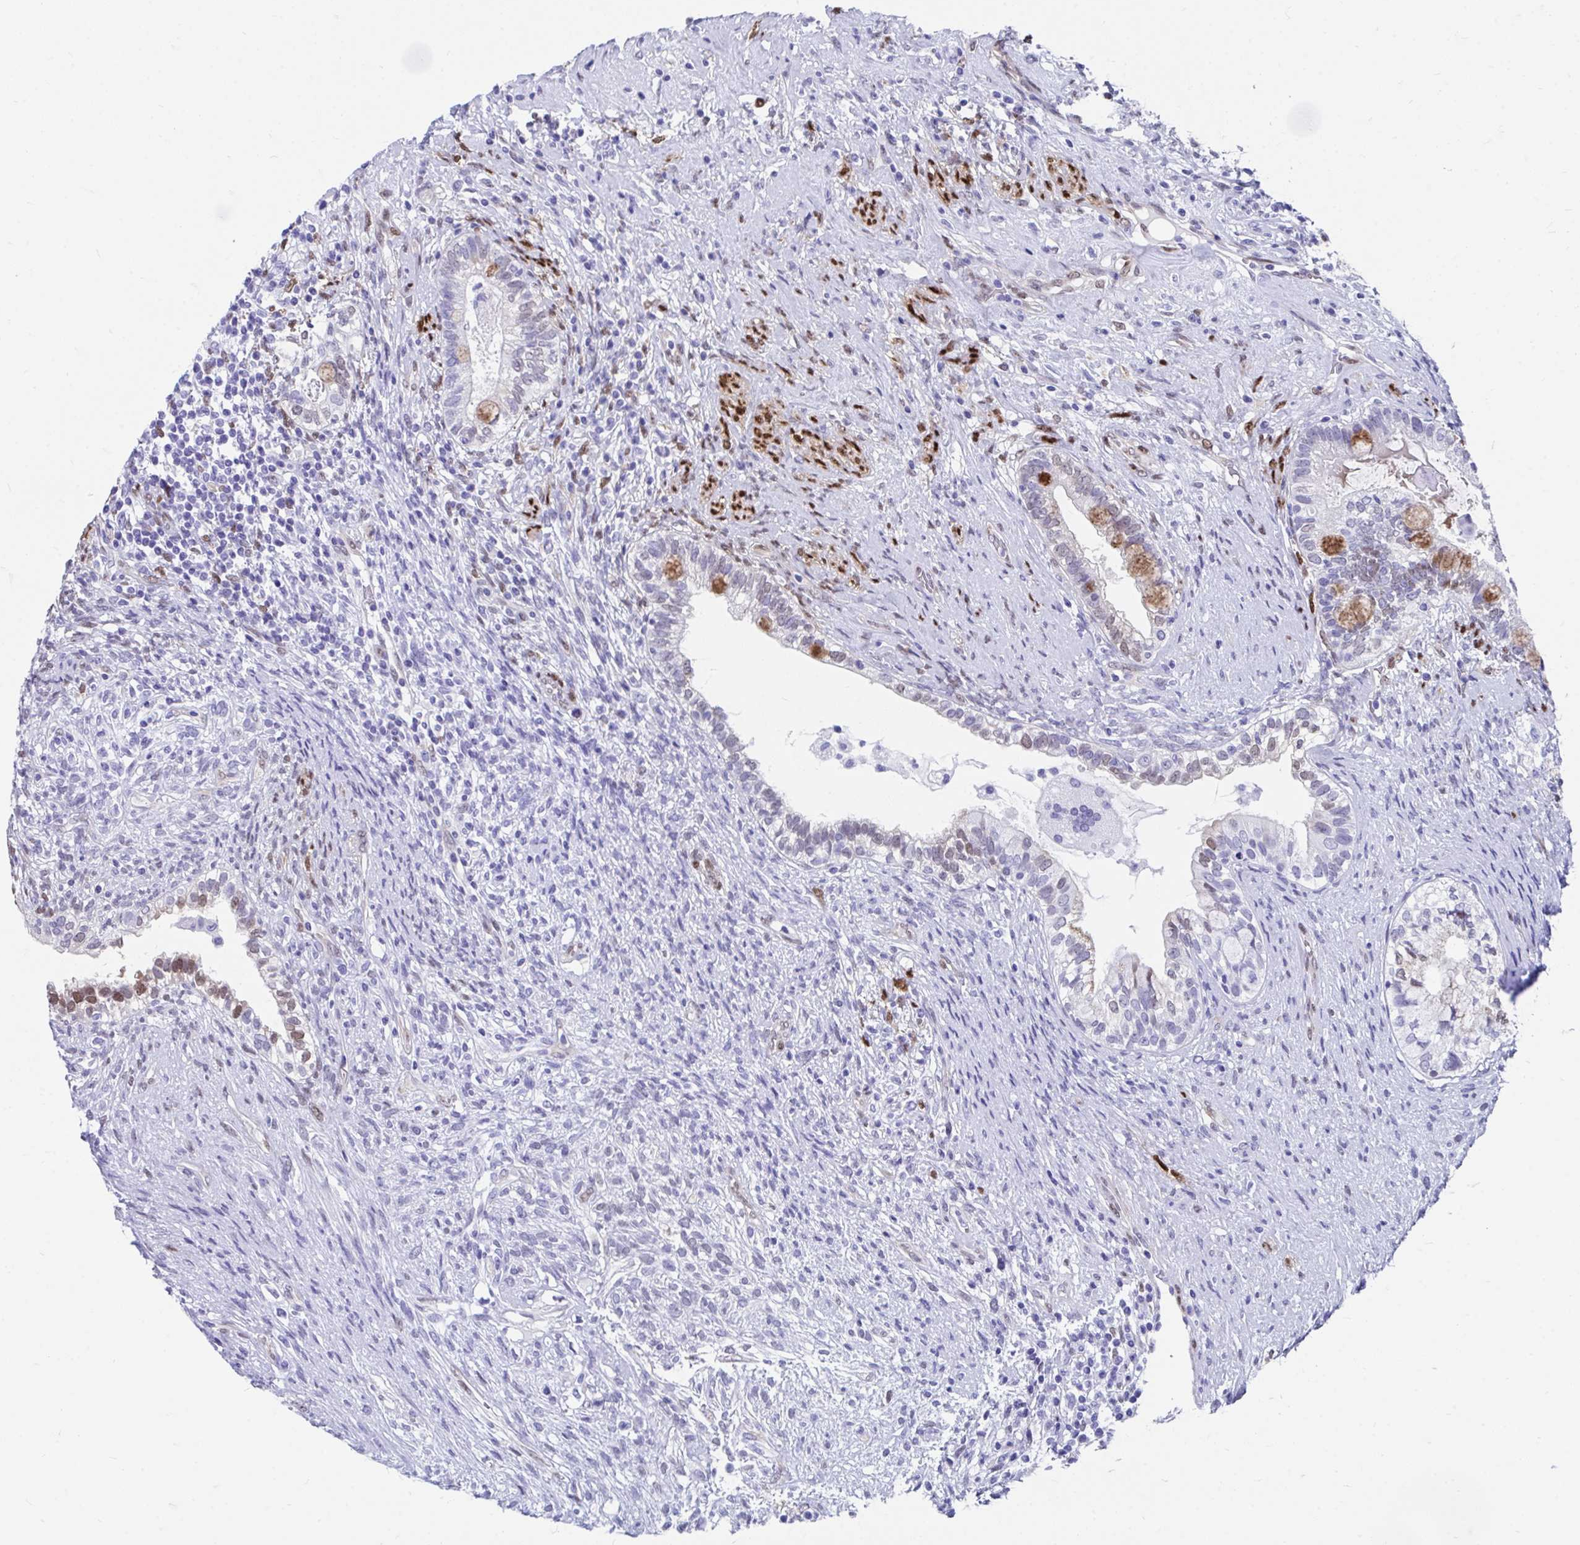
{"staining": {"intensity": "moderate", "quantity": "<25%", "location": "cytoplasmic/membranous,nuclear"}, "tissue": "testis cancer", "cell_type": "Tumor cells", "image_type": "cancer", "snomed": [{"axis": "morphology", "description": "Seminoma, NOS"}, {"axis": "morphology", "description": "Carcinoma, Embryonal, NOS"}, {"axis": "topography", "description": "Testis"}], "caption": "Immunohistochemistry histopathology image of neoplastic tissue: testis cancer stained using IHC demonstrates low levels of moderate protein expression localized specifically in the cytoplasmic/membranous and nuclear of tumor cells, appearing as a cytoplasmic/membranous and nuclear brown color.", "gene": "RBPMS", "patient": {"sex": "male", "age": 41}}